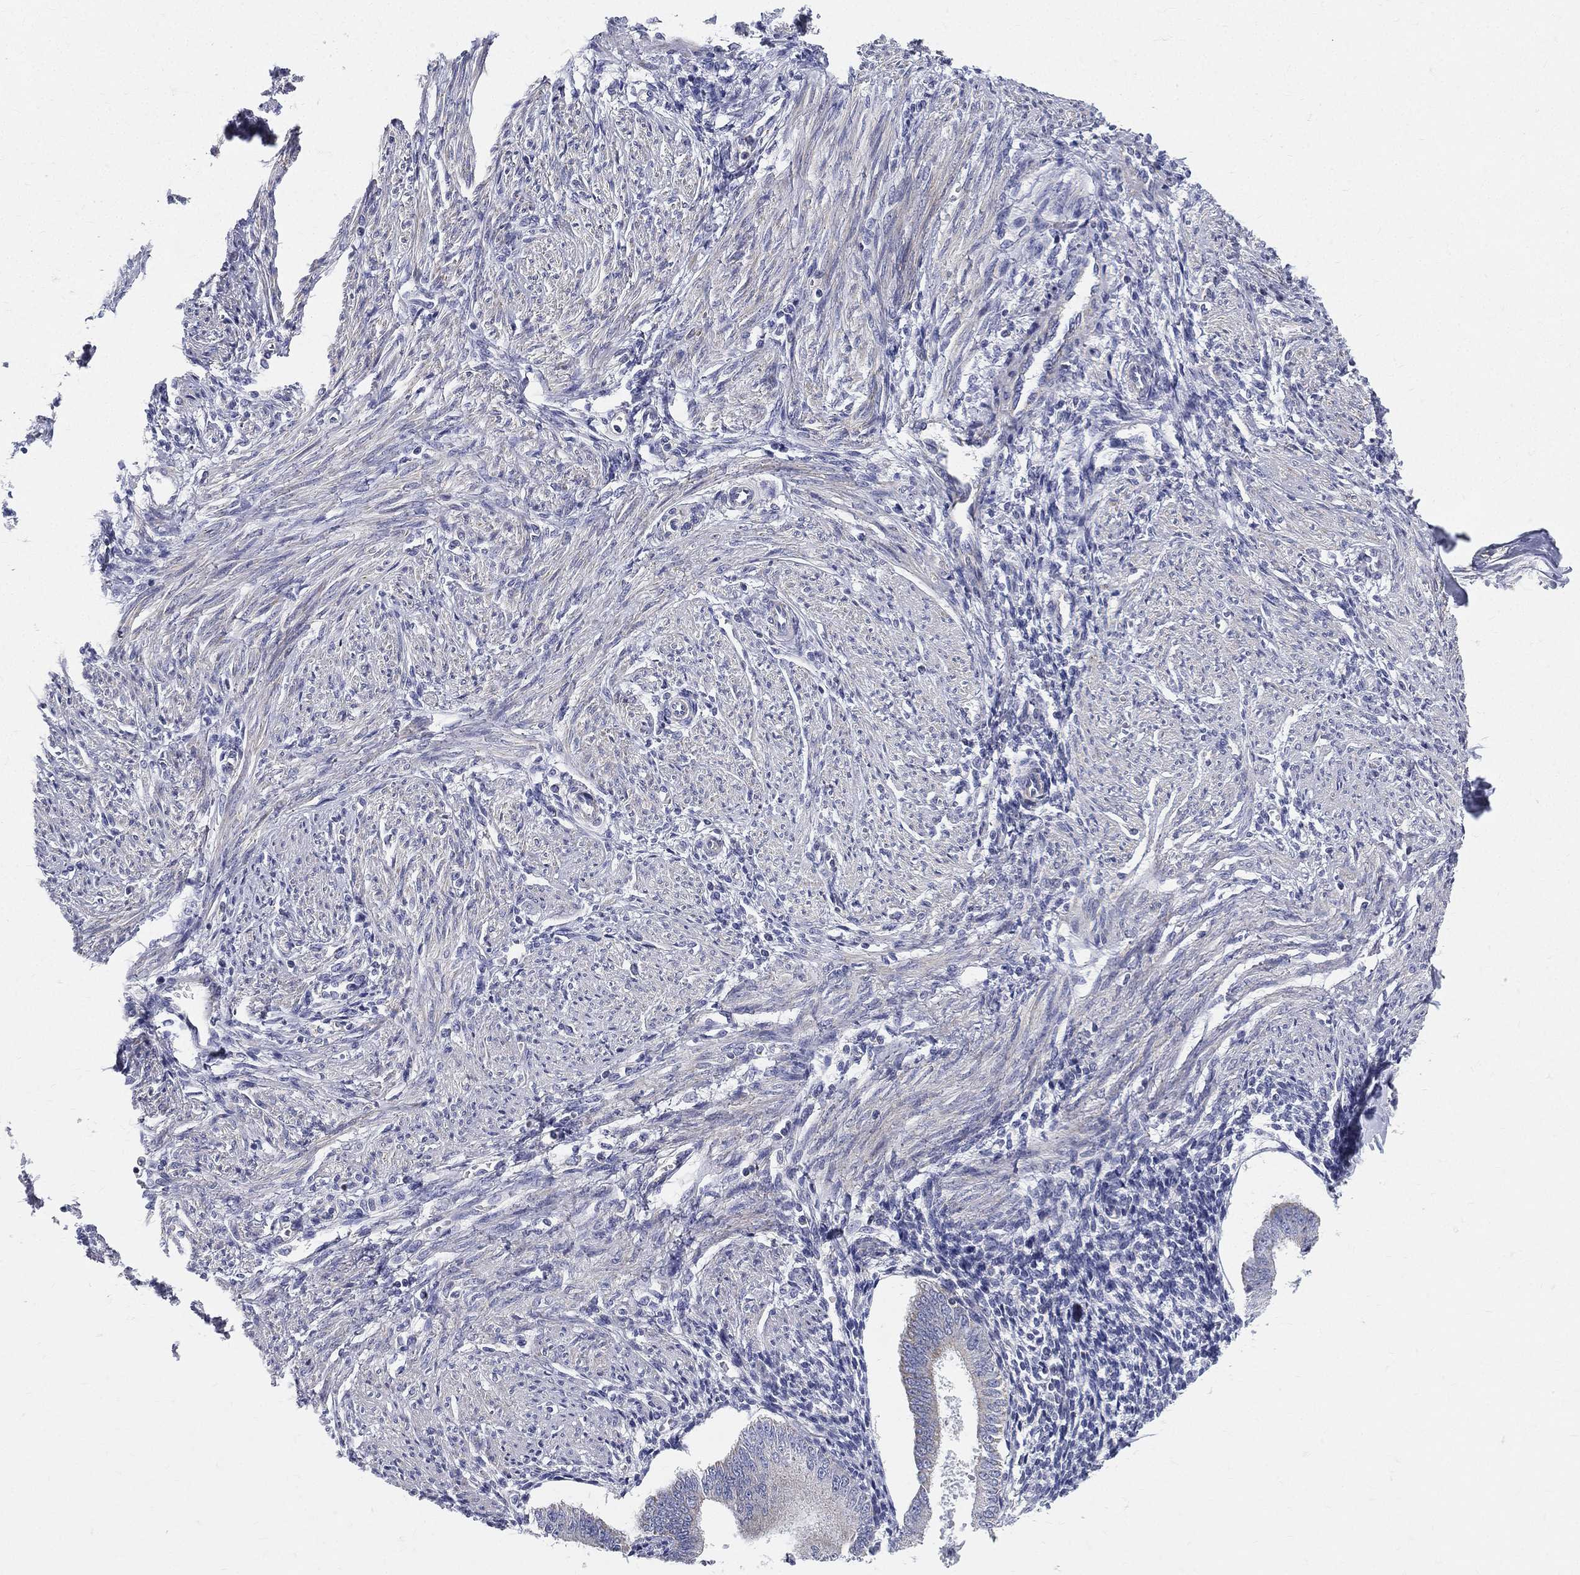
{"staining": {"intensity": "negative", "quantity": "none", "location": "none"}, "tissue": "endometrium", "cell_type": "Cells in endometrial stroma", "image_type": "normal", "snomed": [{"axis": "morphology", "description": "Normal tissue, NOS"}, {"axis": "topography", "description": "Endometrium"}], "caption": "This micrograph is of normal endometrium stained with immunohistochemistry (IHC) to label a protein in brown with the nuclei are counter-stained blue. There is no positivity in cells in endometrial stroma. (DAB (3,3'-diaminobenzidine) immunohistochemistry with hematoxylin counter stain).", "gene": "PWWP3A", "patient": {"sex": "female", "age": 39}}